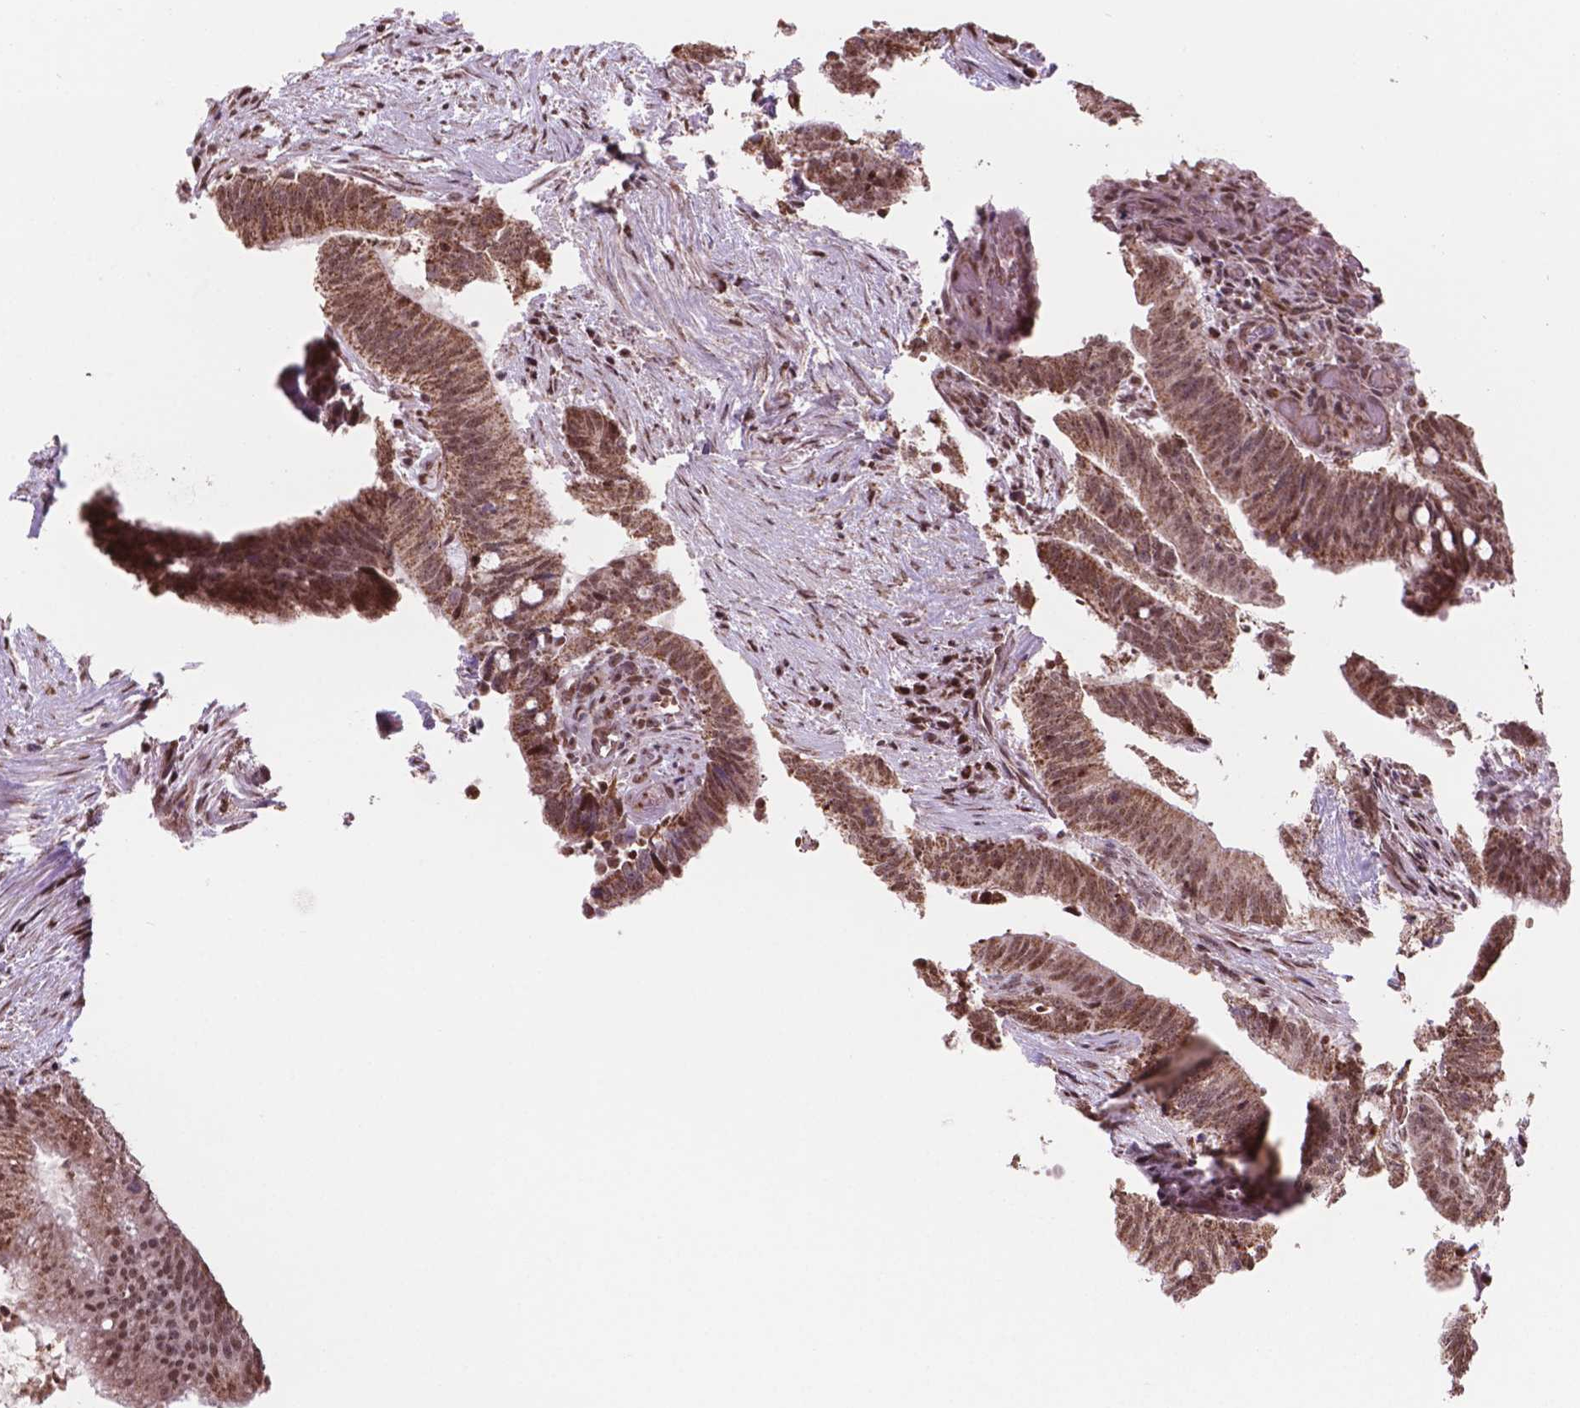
{"staining": {"intensity": "moderate", "quantity": ">75%", "location": "cytoplasmic/membranous,nuclear"}, "tissue": "colorectal cancer", "cell_type": "Tumor cells", "image_type": "cancer", "snomed": [{"axis": "morphology", "description": "Adenocarcinoma, NOS"}, {"axis": "topography", "description": "Colon"}], "caption": "Colorectal adenocarcinoma stained for a protein displays moderate cytoplasmic/membranous and nuclear positivity in tumor cells.", "gene": "NDUFA10", "patient": {"sex": "female", "age": 43}}